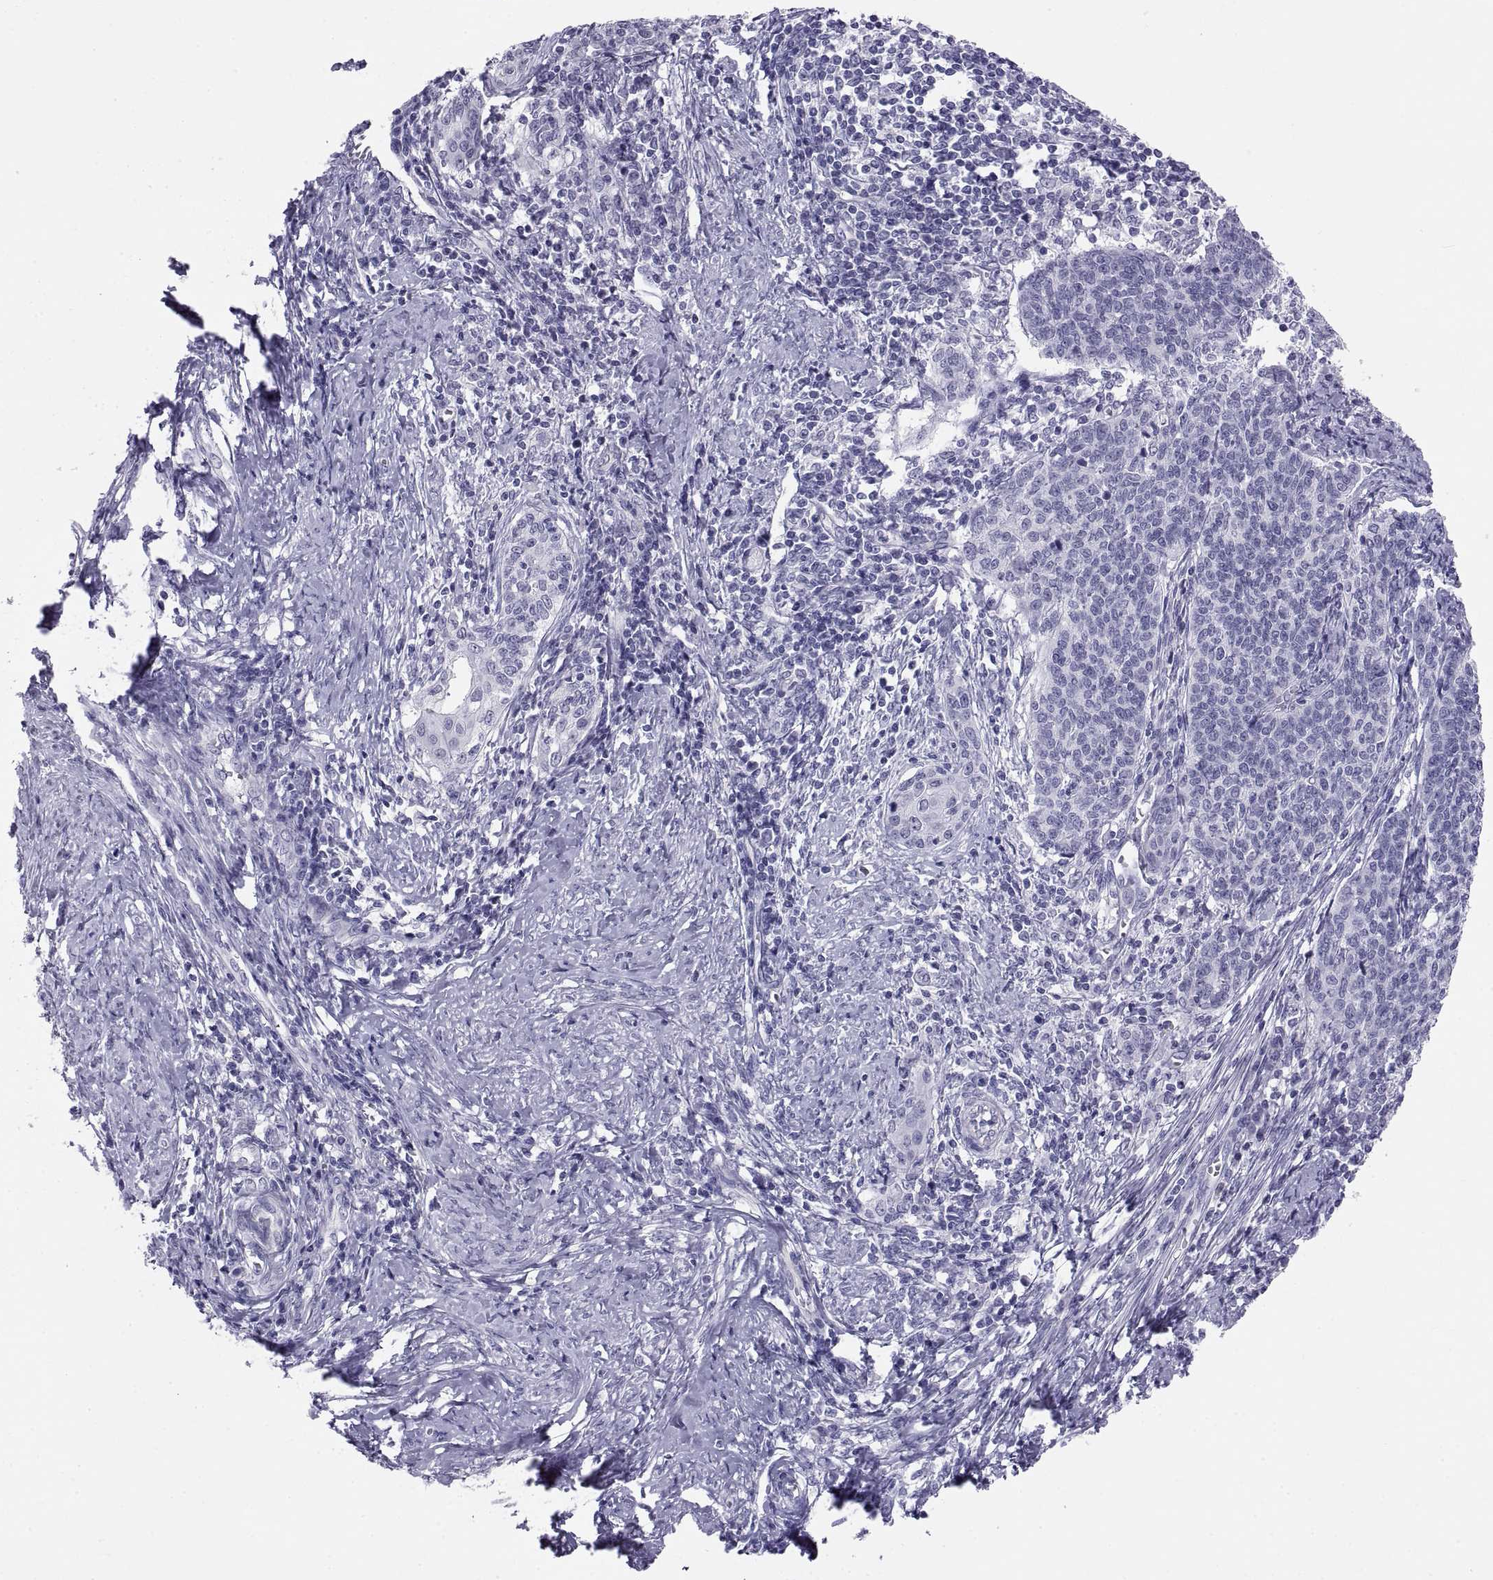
{"staining": {"intensity": "negative", "quantity": "none", "location": "none"}, "tissue": "cervical cancer", "cell_type": "Tumor cells", "image_type": "cancer", "snomed": [{"axis": "morphology", "description": "Squamous cell carcinoma, NOS"}, {"axis": "topography", "description": "Cervix"}], "caption": "Tumor cells show no significant protein staining in cervical cancer. (DAB IHC visualized using brightfield microscopy, high magnification).", "gene": "TEX13A", "patient": {"sex": "female", "age": 39}}